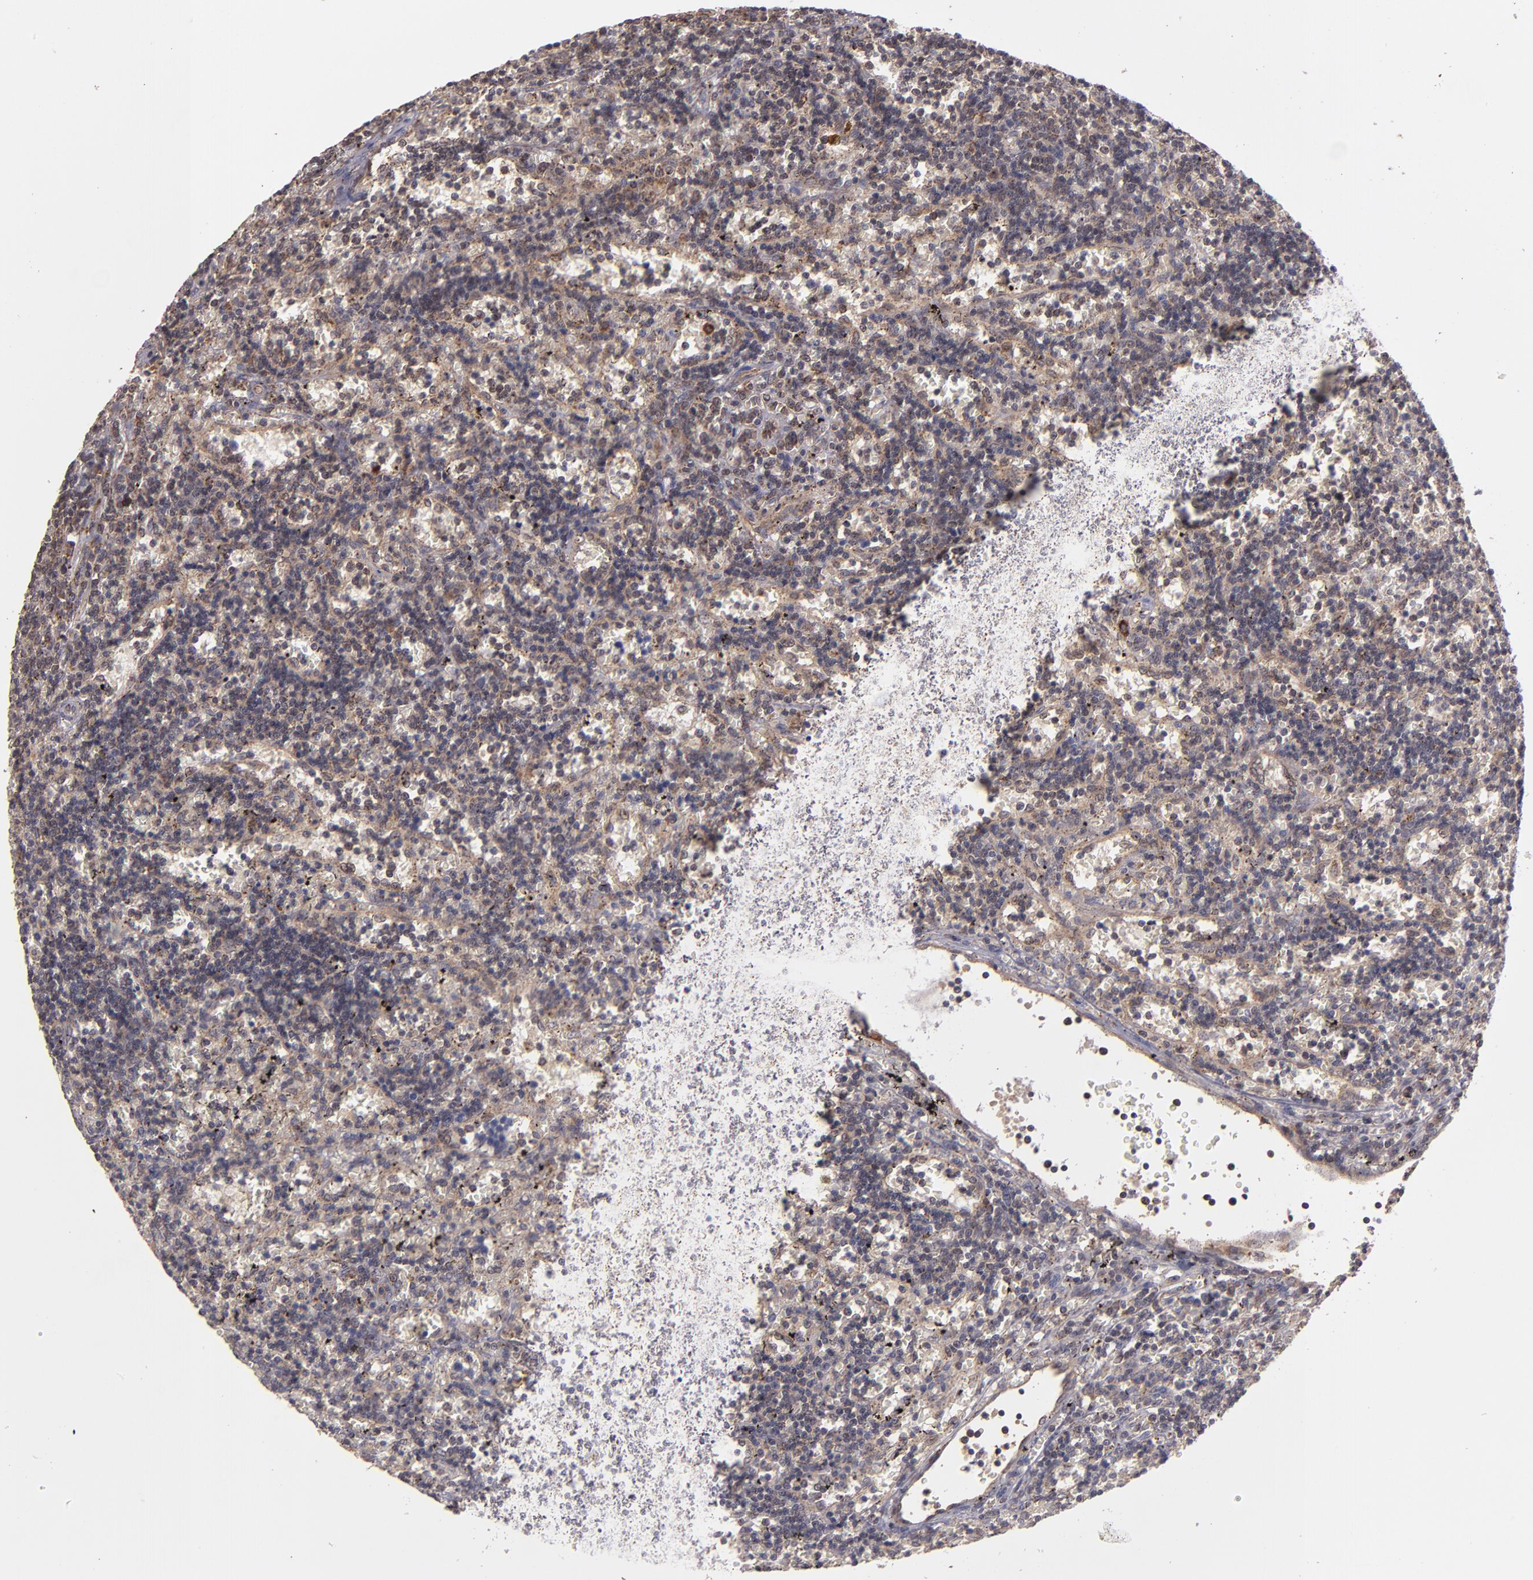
{"staining": {"intensity": "moderate", "quantity": "25%-75%", "location": "cytoplasmic/membranous"}, "tissue": "lymphoma", "cell_type": "Tumor cells", "image_type": "cancer", "snomed": [{"axis": "morphology", "description": "Malignant lymphoma, non-Hodgkin's type, Low grade"}, {"axis": "topography", "description": "Spleen"}], "caption": "A high-resolution micrograph shows immunohistochemistry staining of lymphoma, which exhibits moderate cytoplasmic/membranous expression in about 25%-75% of tumor cells. (brown staining indicates protein expression, while blue staining denotes nuclei).", "gene": "ZFYVE1", "patient": {"sex": "male", "age": 60}}